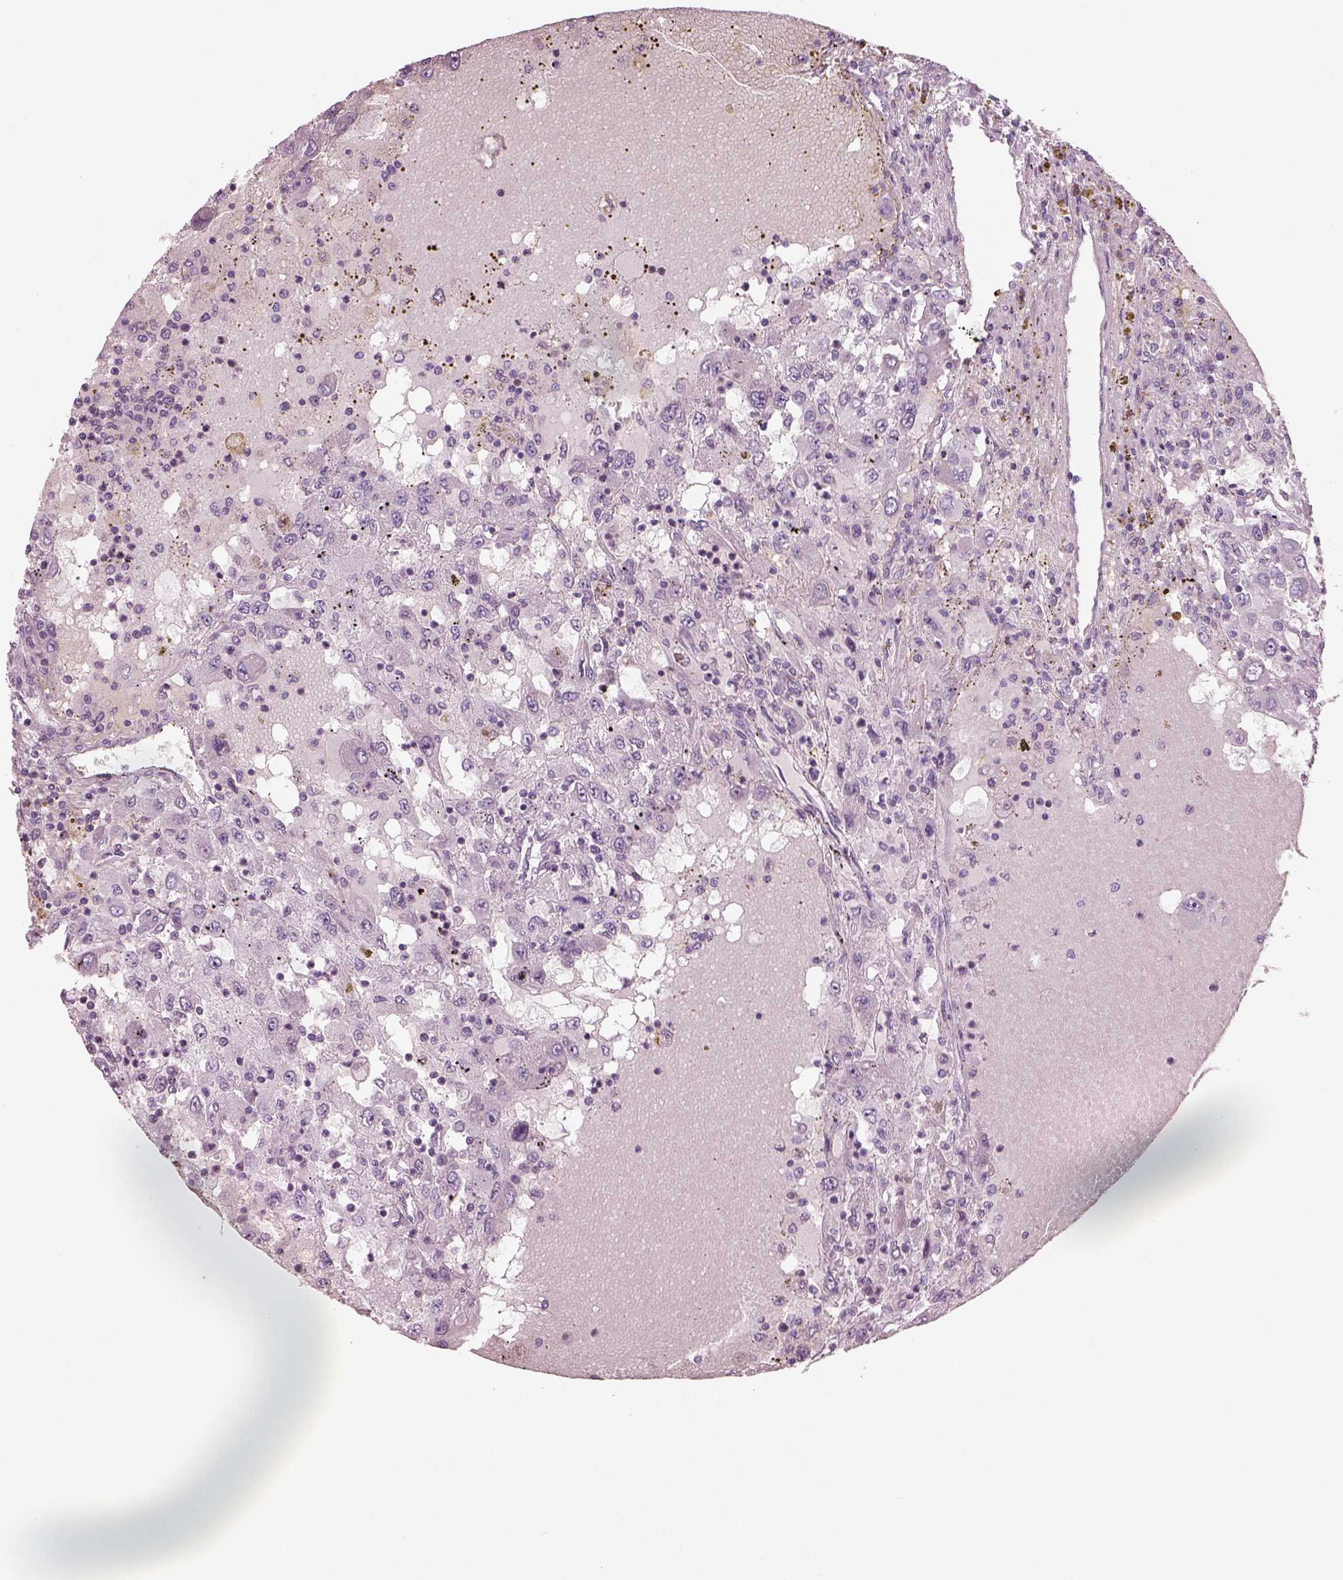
{"staining": {"intensity": "negative", "quantity": "none", "location": "none"}, "tissue": "renal cancer", "cell_type": "Tumor cells", "image_type": "cancer", "snomed": [{"axis": "morphology", "description": "Adenocarcinoma, NOS"}, {"axis": "topography", "description": "Kidney"}], "caption": "A photomicrograph of renal cancer (adenocarcinoma) stained for a protein displays no brown staining in tumor cells.", "gene": "SLC27A2", "patient": {"sex": "female", "age": 67}}